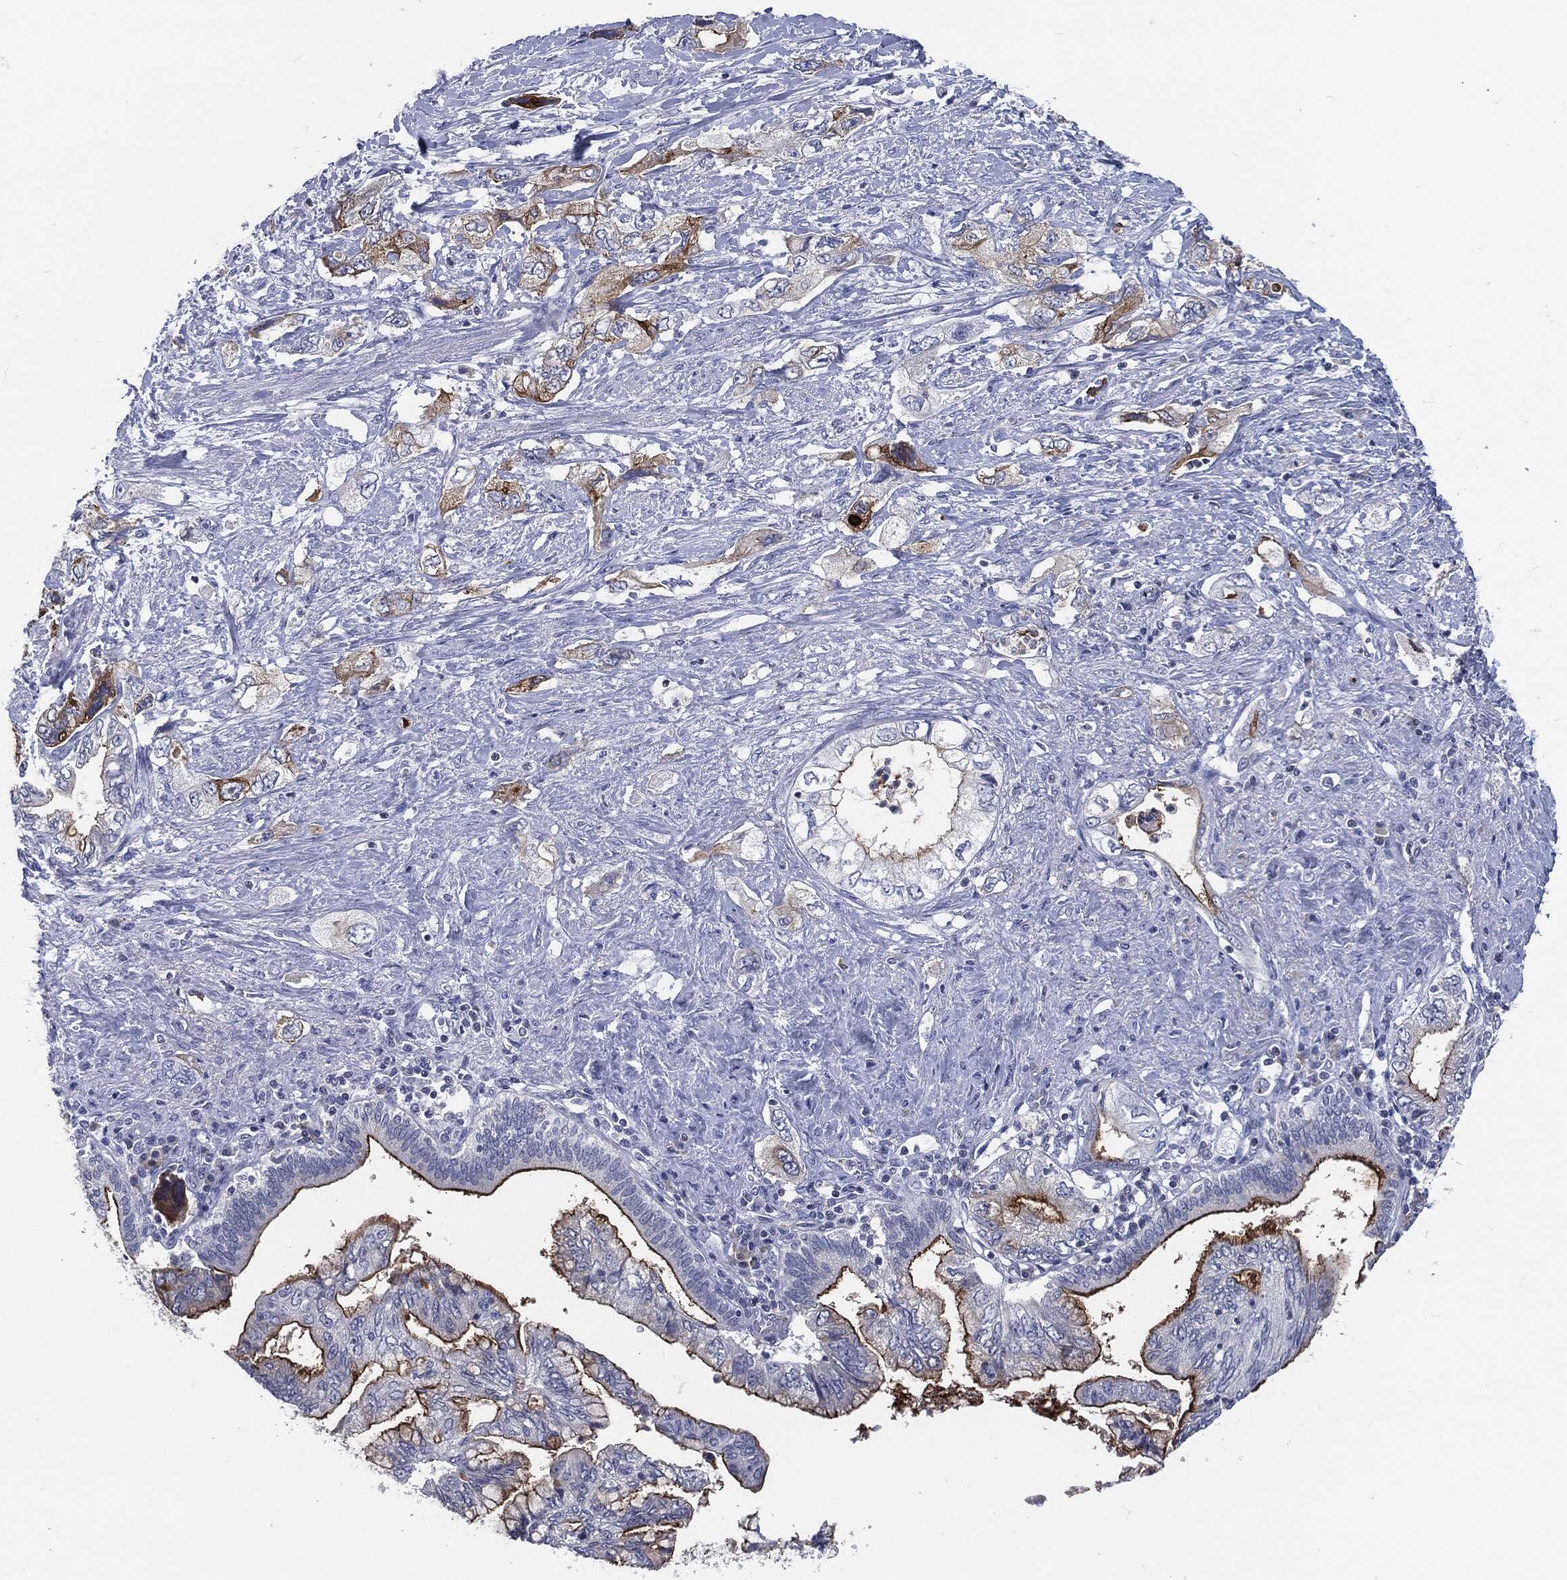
{"staining": {"intensity": "strong", "quantity": "25%-75%", "location": "cytoplasmic/membranous"}, "tissue": "pancreatic cancer", "cell_type": "Tumor cells", "image_type": "cancer", "snomed": [{"axis": "morphology", "description": "Adenocarcinoma, NOS"}, {"axis": "topography", "description": "Pancreas"}], "caption": "Immunohistochemical staining of human pancreatic adenocarcinoma demonstrates strong cytoplasmic/membranous protein expression in about 25%-75% of tumor cells.", "gene": "PROM1", "patient": {"sex": "female", "age": 73}}